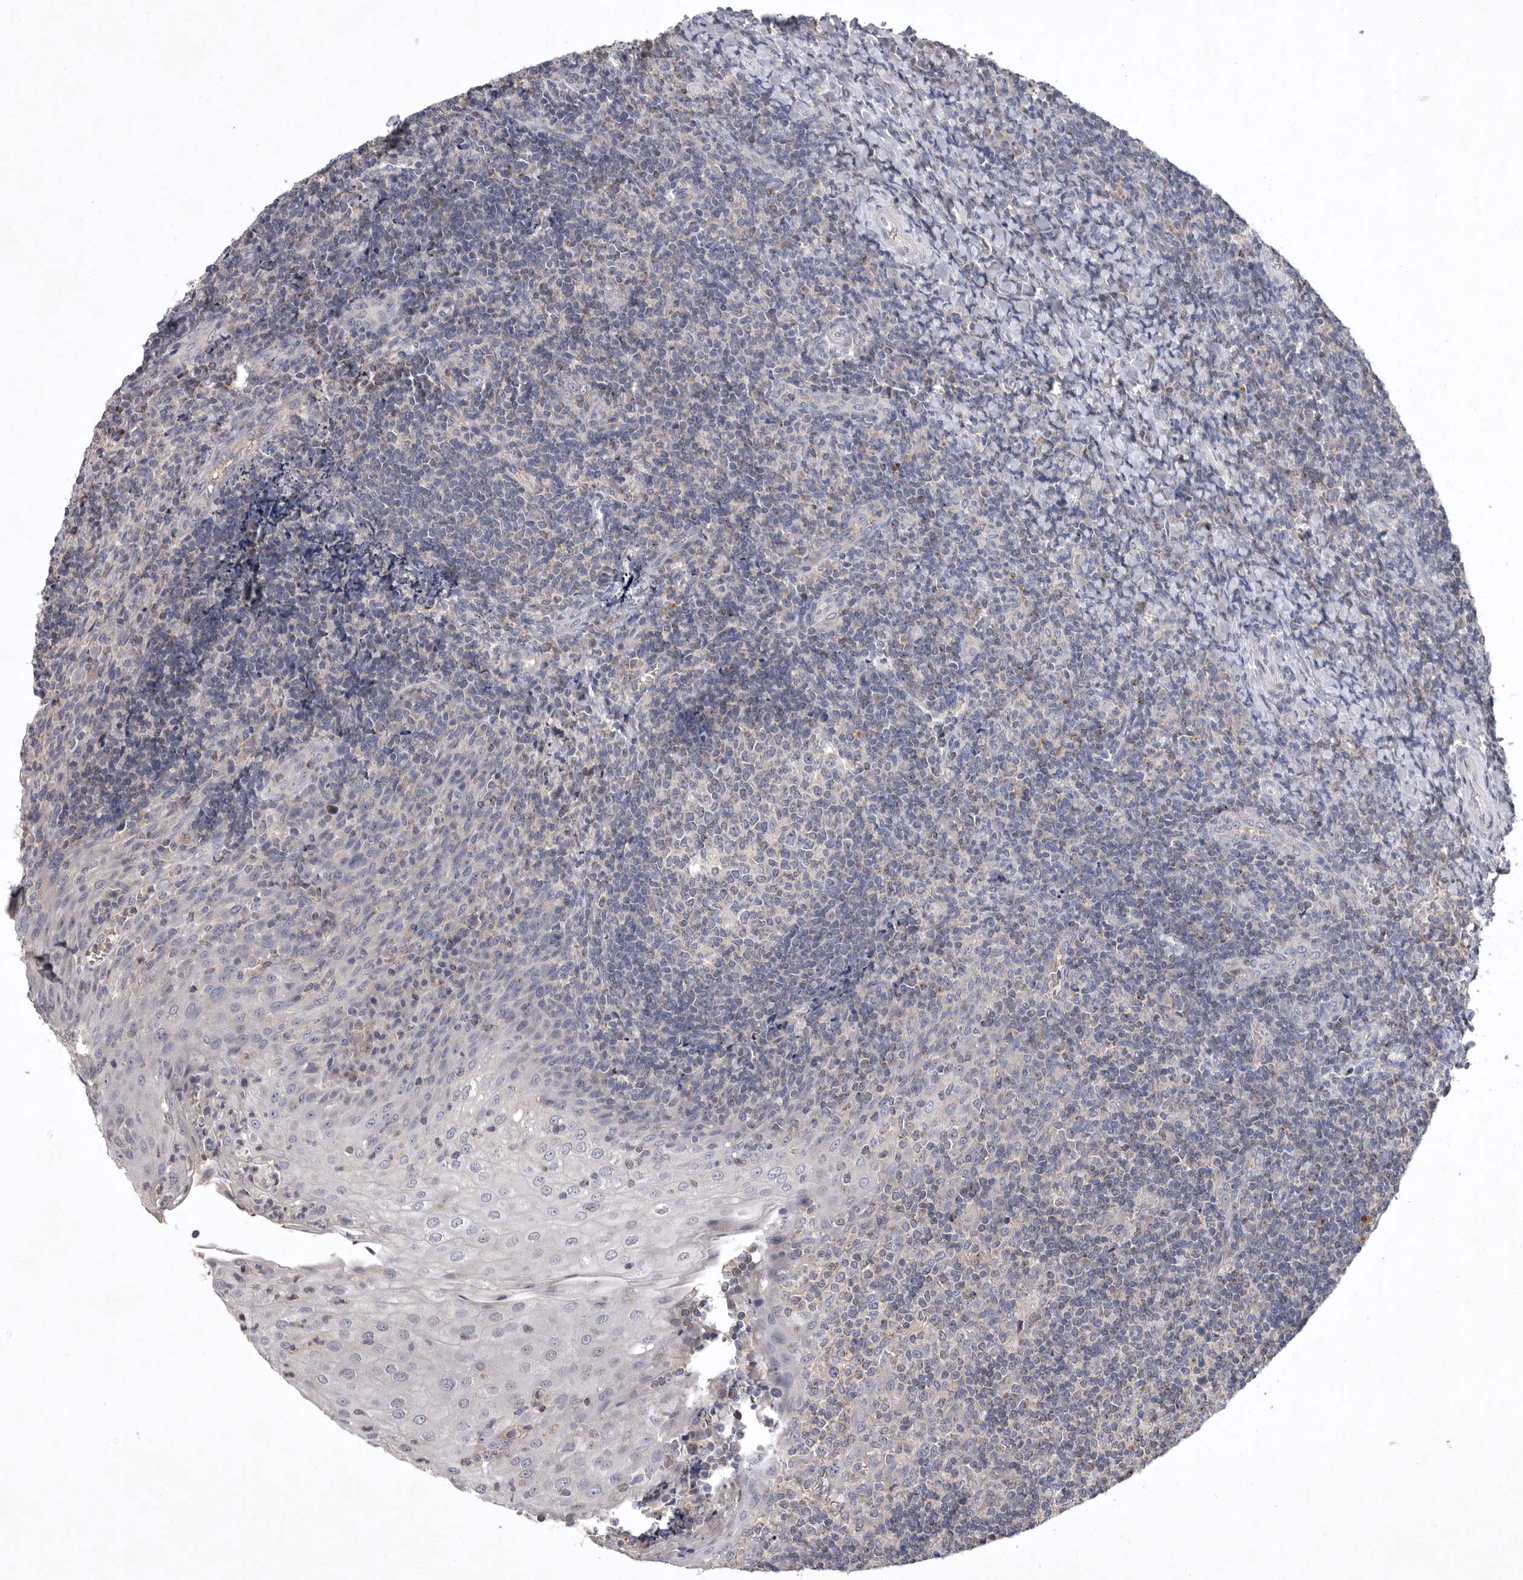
{"staining": {"intensity": "negative", "quantity": "none", "location": "none"}, "tissue": "tonsil", "cell_type": "Germinal center cells", "image_type": "normal", "snomed": [{"axis": "morphology", "description": "Normal tissue, NOS"}, {"axis": "topography", "description": "Tonsil"}], "caption": "The immunohistochemistry (IHC) micrograph has no significant positivity in germinal center cells of tonsil.", "gene": "TNFSF14", "patient": {"sex": "female", "age": 19}}